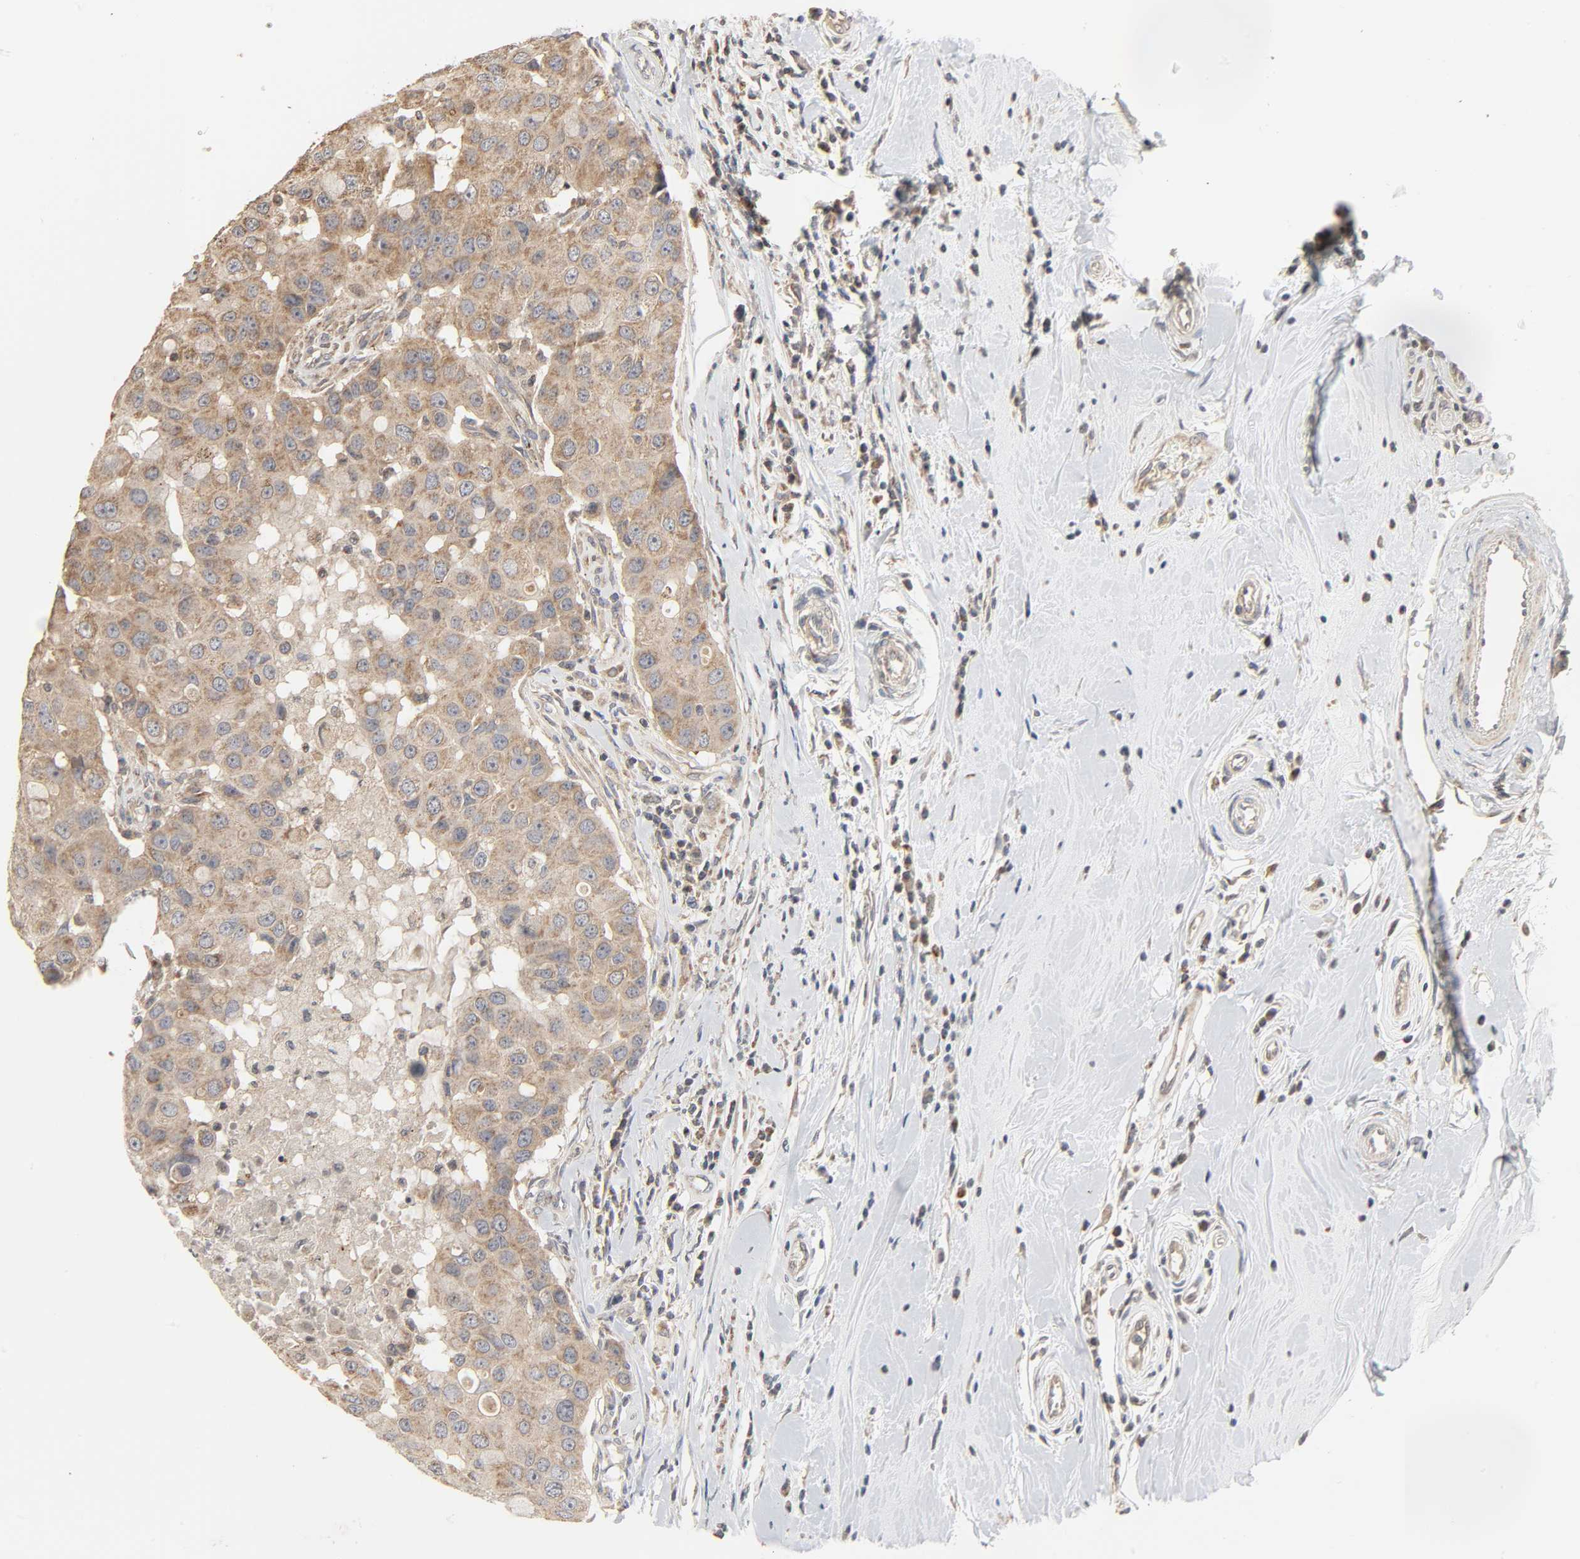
{"staining": {"intensity": "weak", "quantity": ">75%", "location": "cytoplasmic/membranous"}, "tissue": "breast cancer", "cell_type": "Tumor cells", "image_type": "cancer", "snomed": [{"axis": "morphology", "description": "Duct carcinoma"}, {"axis": "topography", "description": "Breast"}], "caption": "High-power microscopy captured an immunohistochemistry image of breast cancer, revealing weak cytoplasmic/membranous expression in approximately >75% of tumor cells. (DAB (3,3'-diaminobenzidine) = brown stain, brightfield microscopy at high magnification).", "gene": "CLEC4E", "patient": {"sex": "female", "age": 27}}